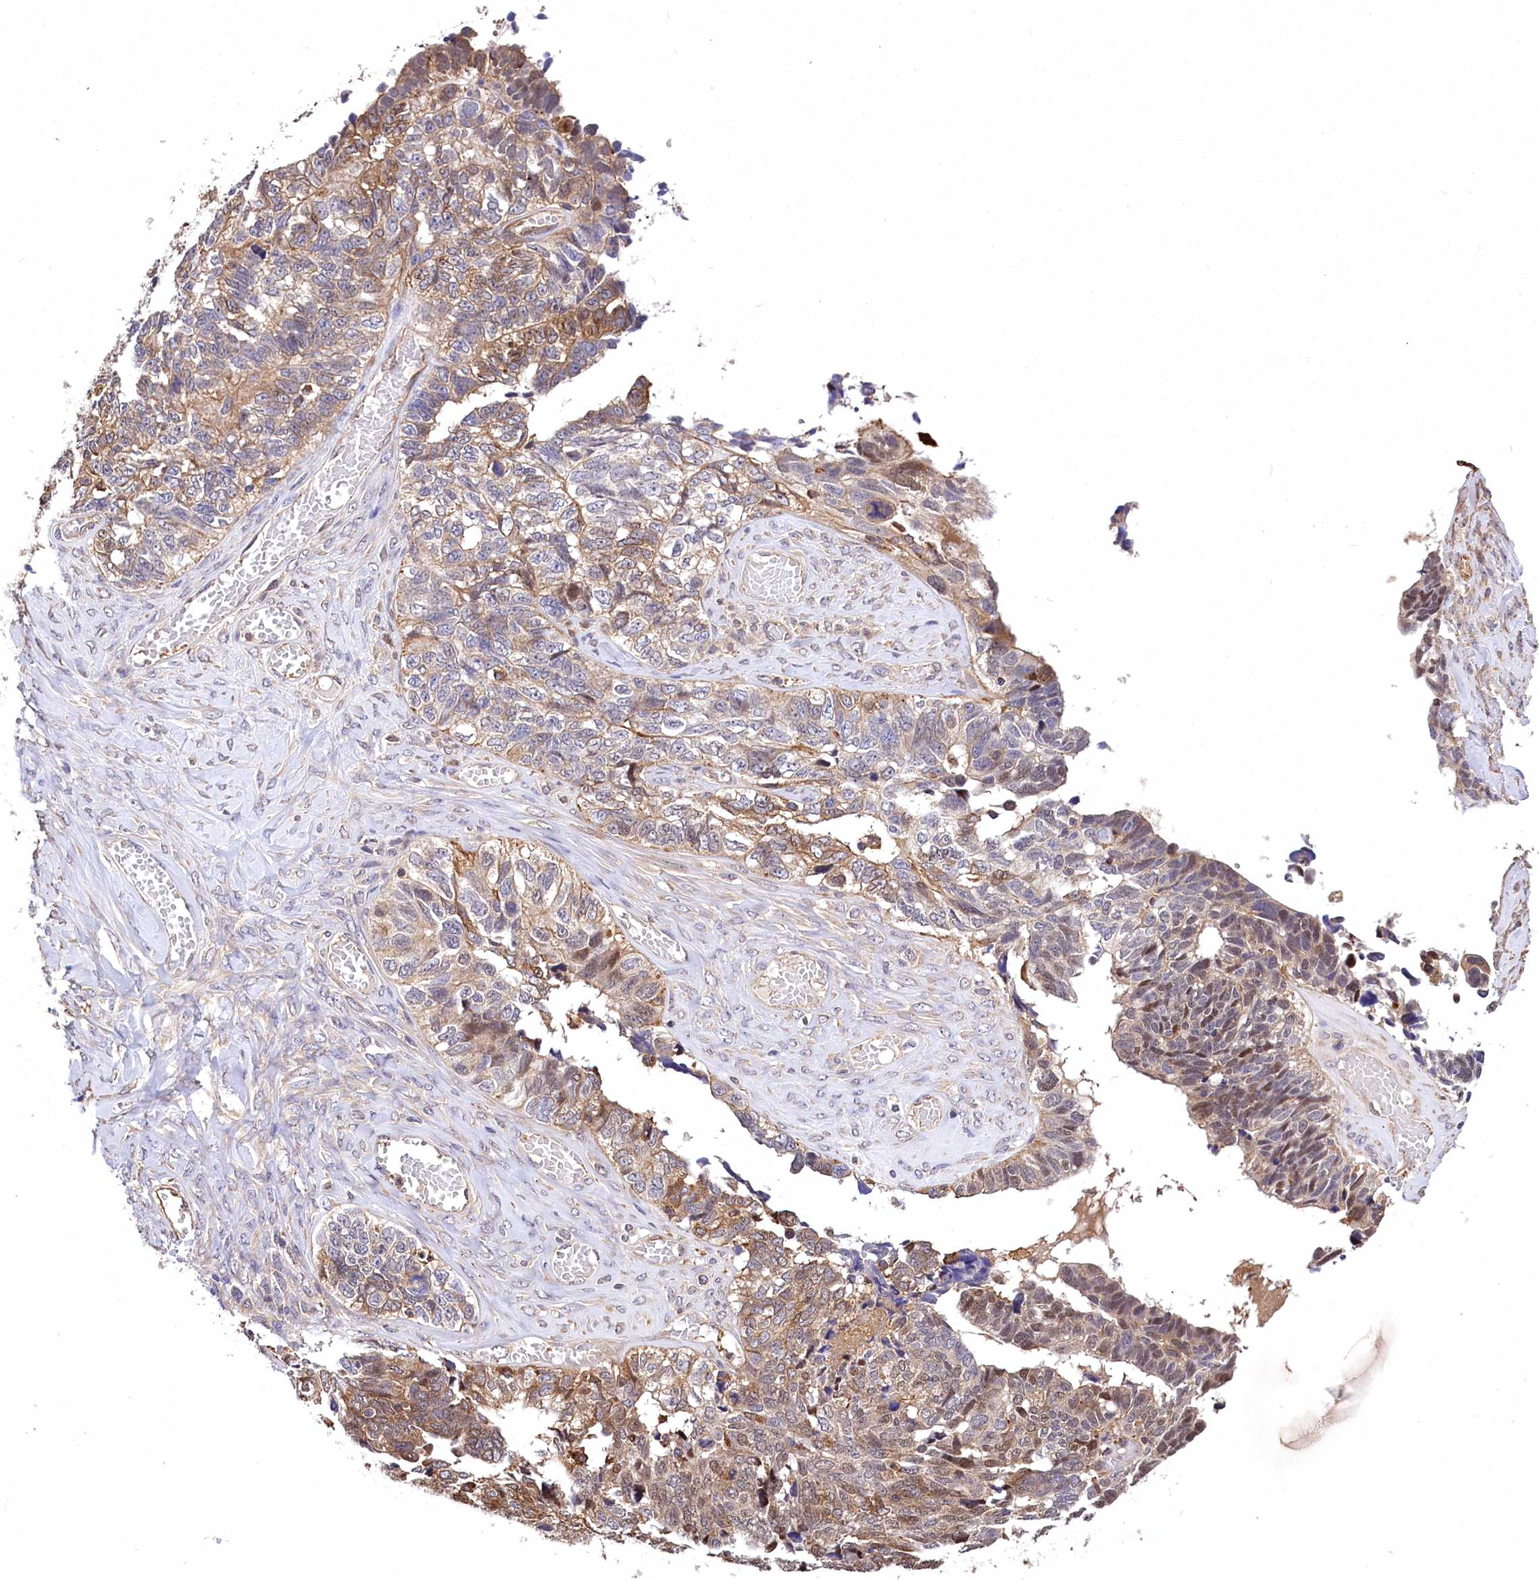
{"staining": {"intensity": "moderate", "quantity": "25%-75%", "location": "cytoplasmic/membranous,nuclear"}, "tissue": "ovarian cancer", "cell_type": "Tumor cells", "image_type": "cancer", "snomed": [{"axis": "morphology", "description": "Cystadenocarcinoma, serous, NOS"}, {"axis": "topography", "description": "Ovary"}], "caption": "Immunohistochemical staining of ovarian cancer demonstrates medium levels of moderate cytoplasmic/membranous and nuclear positivity in approximately 25%-75% of tumor cells. Ihc stains the protein of interest in brown and the nuclei are stained blue.", "gene": "DPP3", "patient": {"sex": "female", "age": 79}}